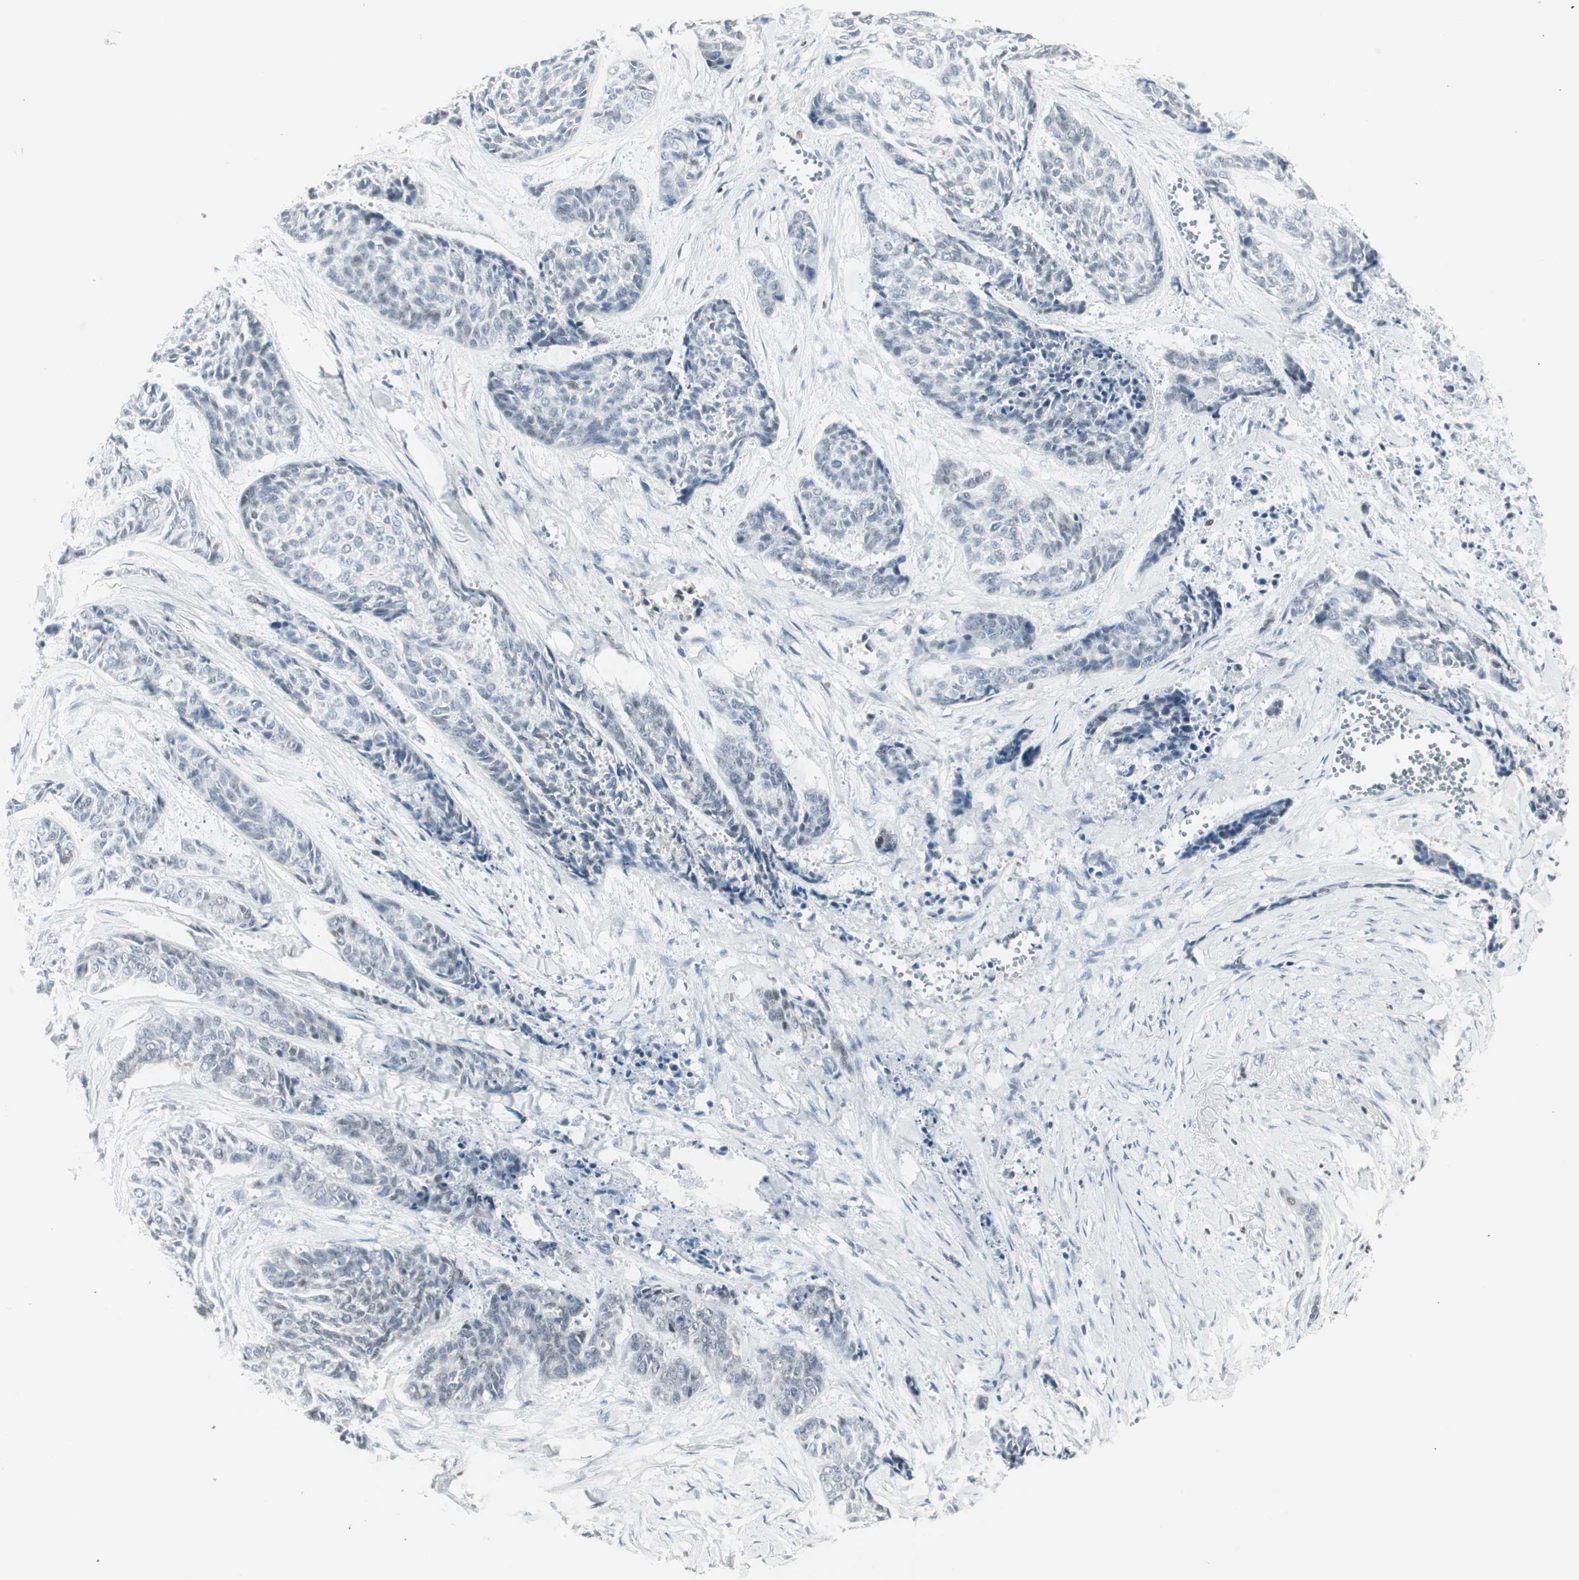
{"staining": {"intensity": "negative", "quantity": "none", "location": "none"}, "tissue": "skin cancer", "cell_type": "Tumor cells", "image_type": "cancer", "snomed": [{"axis": "morphology", "description": "Basal cell carcinoma"}, {"axis": "topography", "description": "Skin"}], "caption": "Immunohistochemical staining of human skin cancer (basal cell carcinoma) displays no significant positivity in tumor cells.", "gene": "ZBTB7B", "patient": {"sex": "female", "age": 64}}